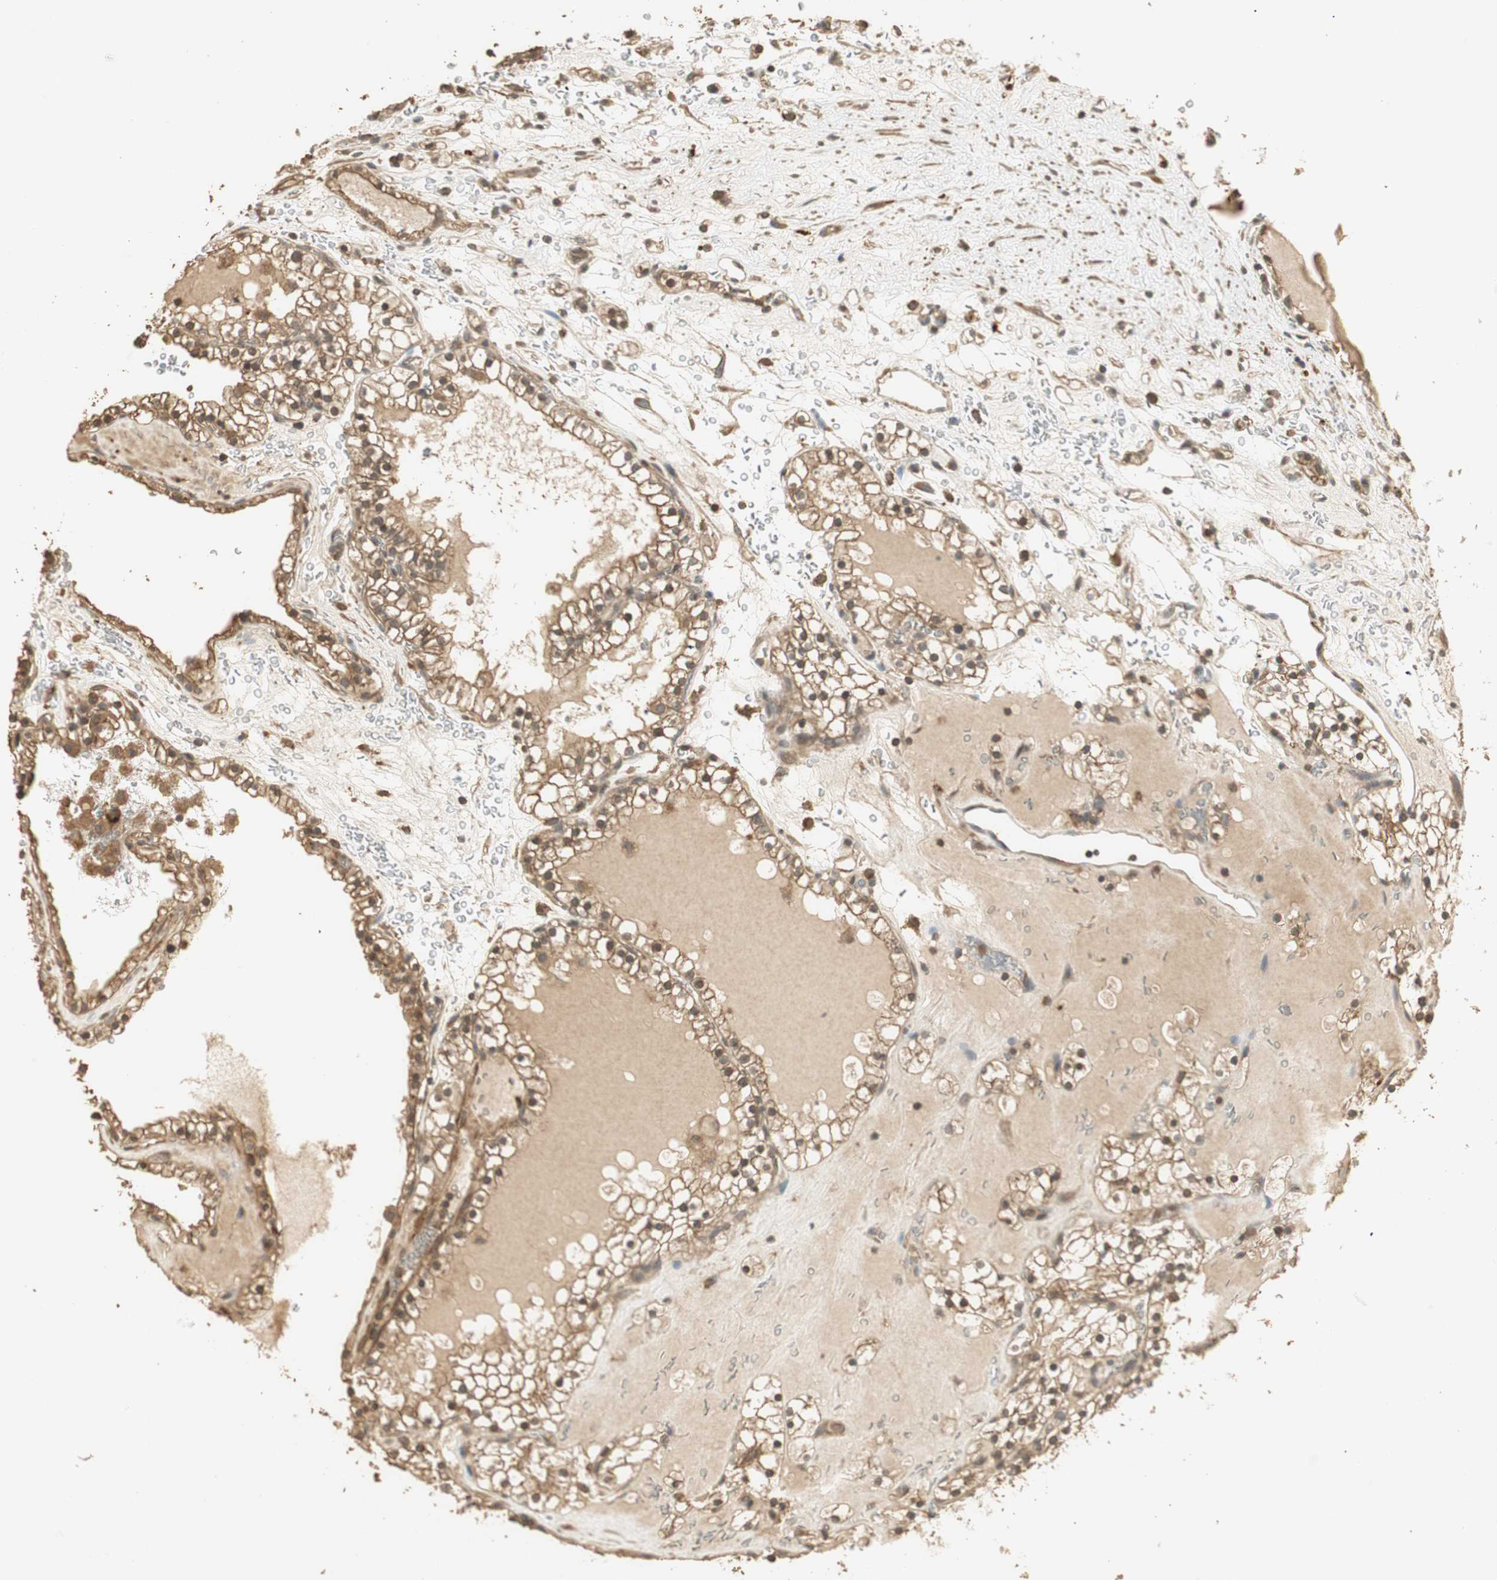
{"staining": {"intensity": "moderate", "quantity": ">75%", "location": "cytoplasmic/membranous"}, "tissue": "renal cancer", "cell_type": "Tumor cells", "image_type": "cancer", "snomed": [{"axis": "morphology", "description": "Adenocarcinoma, NOS"}, {"axis": "topography", "description": "Kidney"}], "caption": "Immunohistochemistry micrograph of neoplastic tissue: human adenocarcinoma (renal) stained using immunohistochemistry (IHC) reveals medium levels of moderate protein expression localized specifically in the cytoplasmic/membranous of tumor cells, appearing as a cytoplasmic/membranous brown color.", "gene": "USP2", "patient": {"sex": "female", "age": 41}}